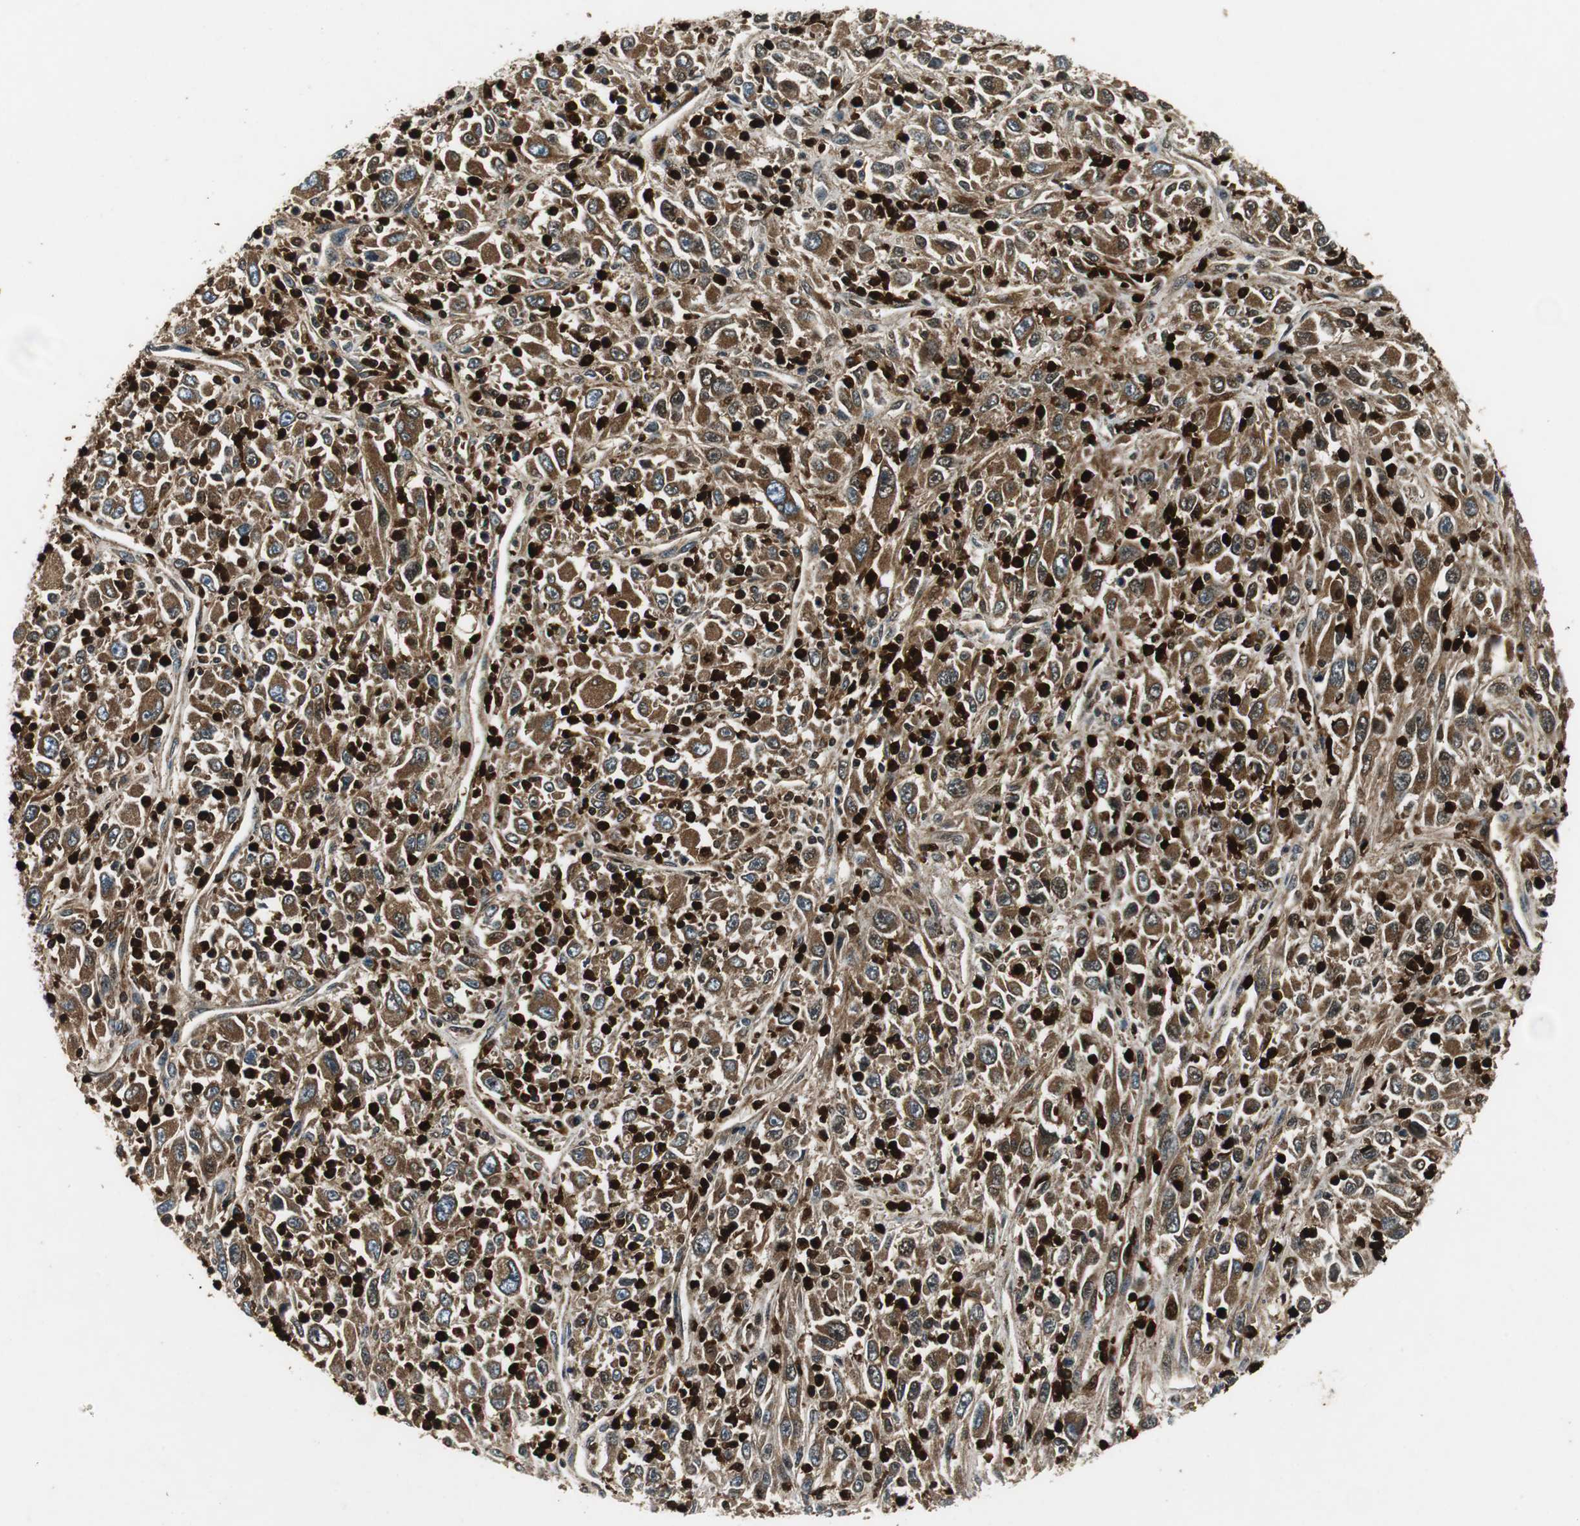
{"staining": {"intensity": "moderate", "quantity": ">75%", "location": "cytoplasmic/membranous,nuclear"}, "tissue": "melanoma", "cell_type": "Tumor cells", "image_type": "cancer", "snomed": [{"axis": "morphology", "description": "Malignant melanoma, Metastatic site"}, {"axis": "topography", "description": "Skin"}], "caption": "Moderate cytoplasmic/membranous and nuclear positivity for a protein is appreciated in approximately >75% of tumor cells of malignant melanoma (metastatic site) using immunohistochemistry.", "gene": "ORM1", "patient": {"sex": "female", "age": 56}}